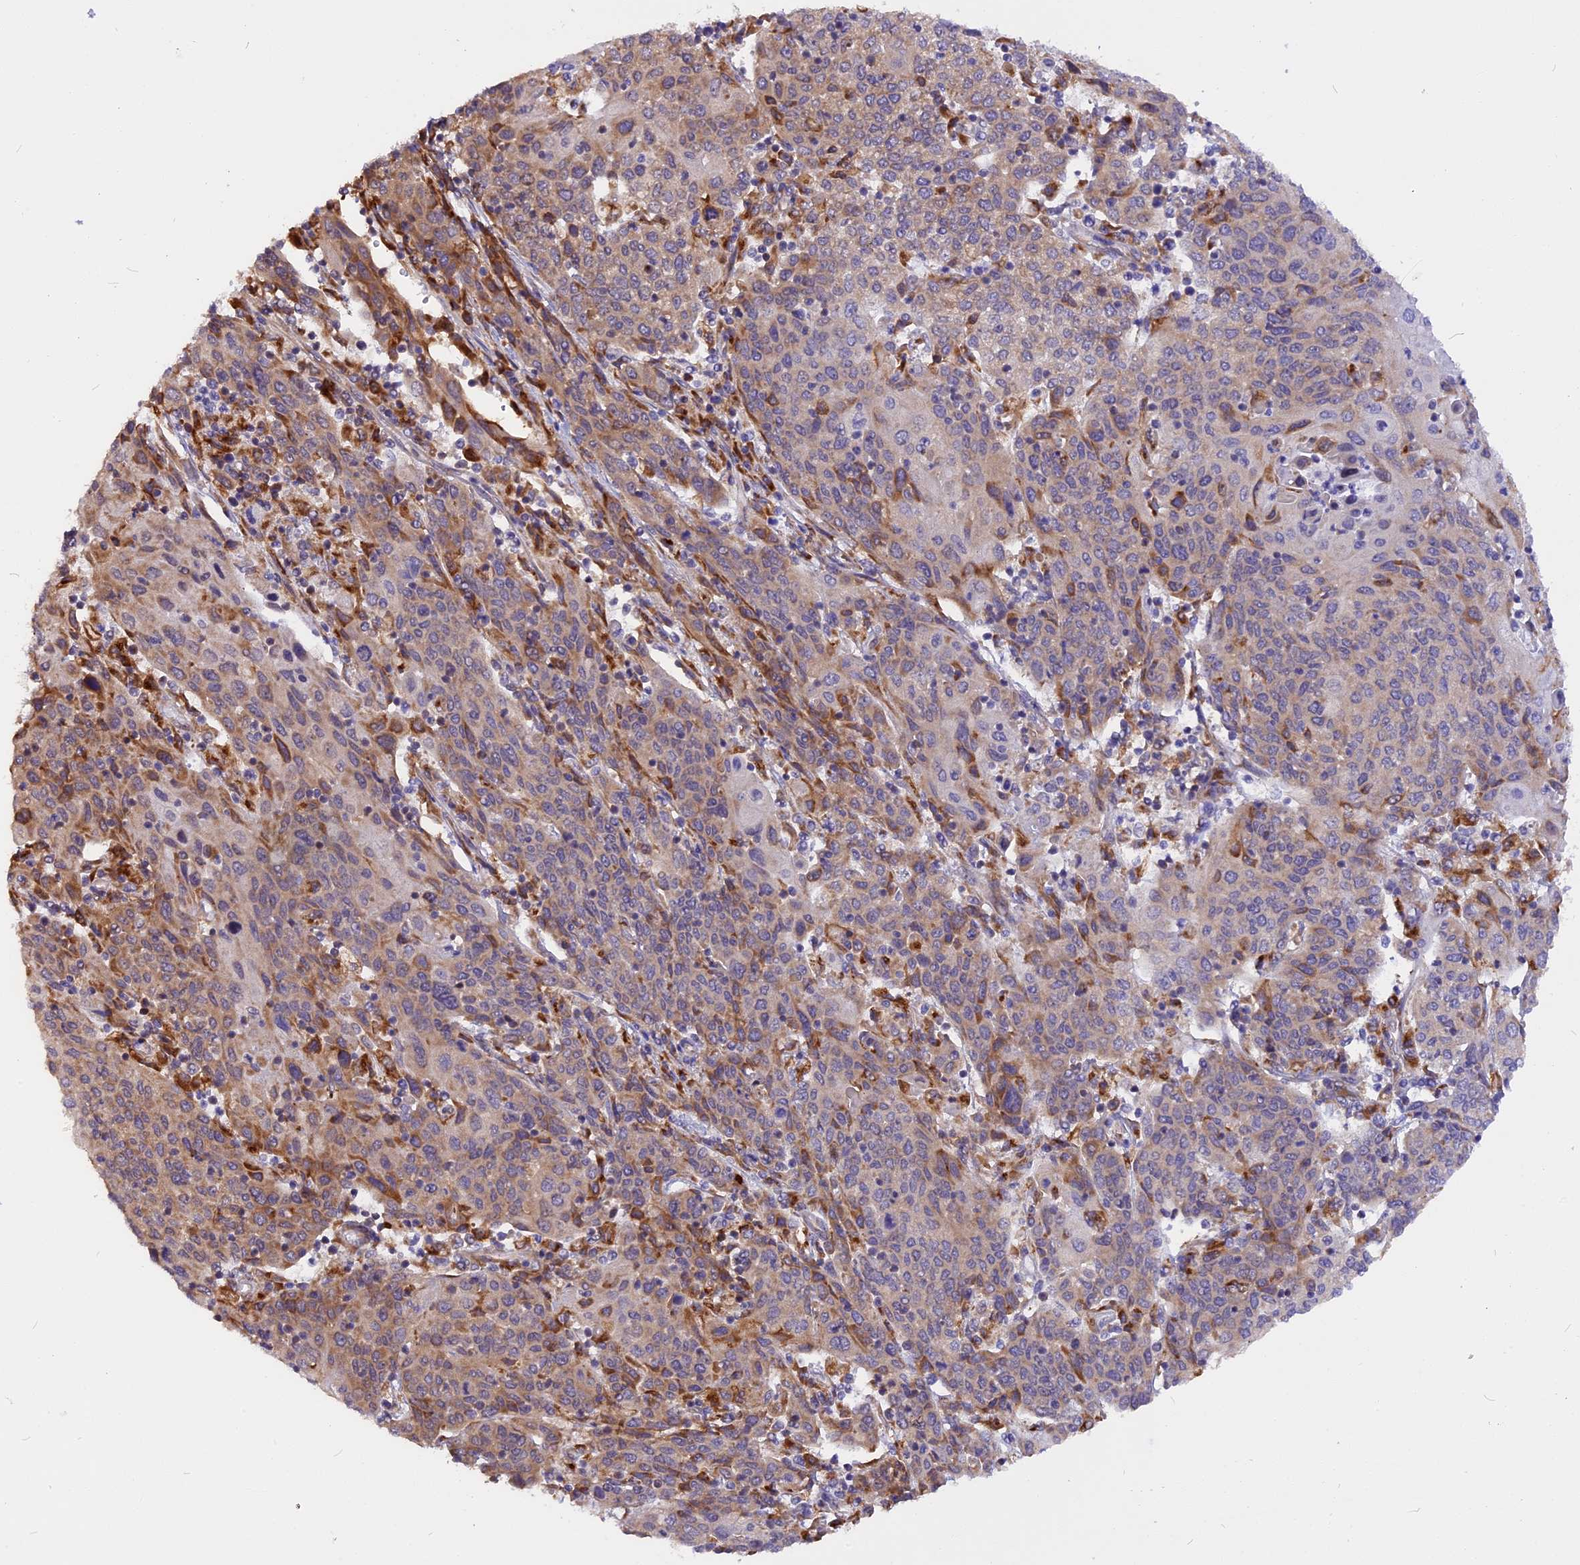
{"staining": {"intensity": "moderate", "quantity": "<25%", "location": "cytoplasmic/membranous"}, "tissue": "cervical cancer", "cell_type": "Tumor cells", "image_type": "cancer", "snomed": [{"axis": "morphology", "description": "Squamous cell carcinoma, NOS"}, {"axis": "topography", "description": "Cervix"}], "caption": "There is low levels of moderate cytoplasmic/membranous staining in tumor cells of squamous cell carcinoma (cervical), as demonstrated by immunohistochemical staining (brown color).", "gene": "GNPTAB", "patient": {"sex": "female", "age": 67}}